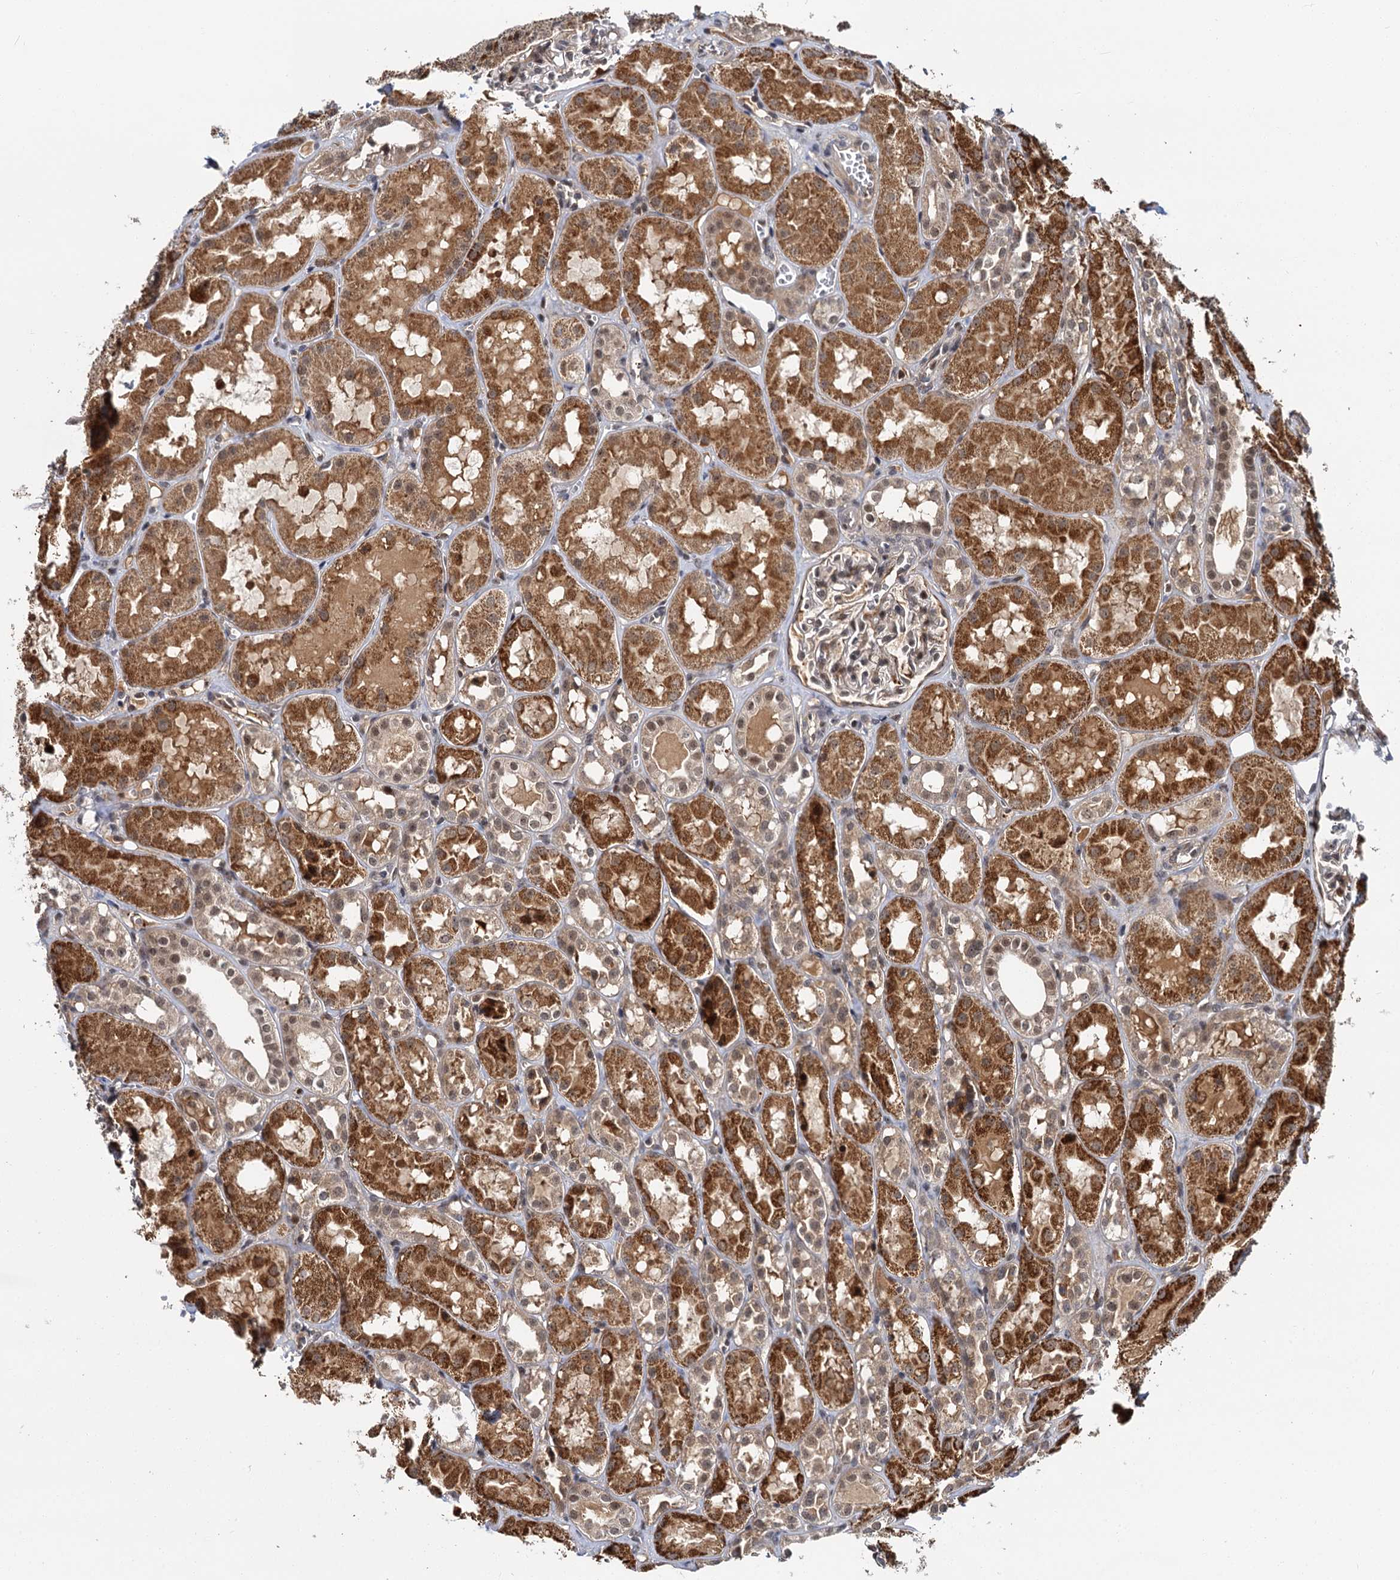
{"staining": {"intensity": "moderate", "quantity": "<25%", "location": "nuclear"}, "tissue": "kidney", "cell_type": "Cells in glomeruli", "image_type": "normal", "snomed": [{"axis": "morphology", "description": "Normal tissue, NOS"}, {"axis": "topography", "description": "Kidney"}], "caption": "The micrograph reveals staining of benign kidney, revealing moderate nuclear protein positivity (brown color) within cells in glomeruli. (DAB IHC with brightfield microscopy, high magnification).", "gene": "MBD6", "patient": {"sex": "male", "age": 16}}